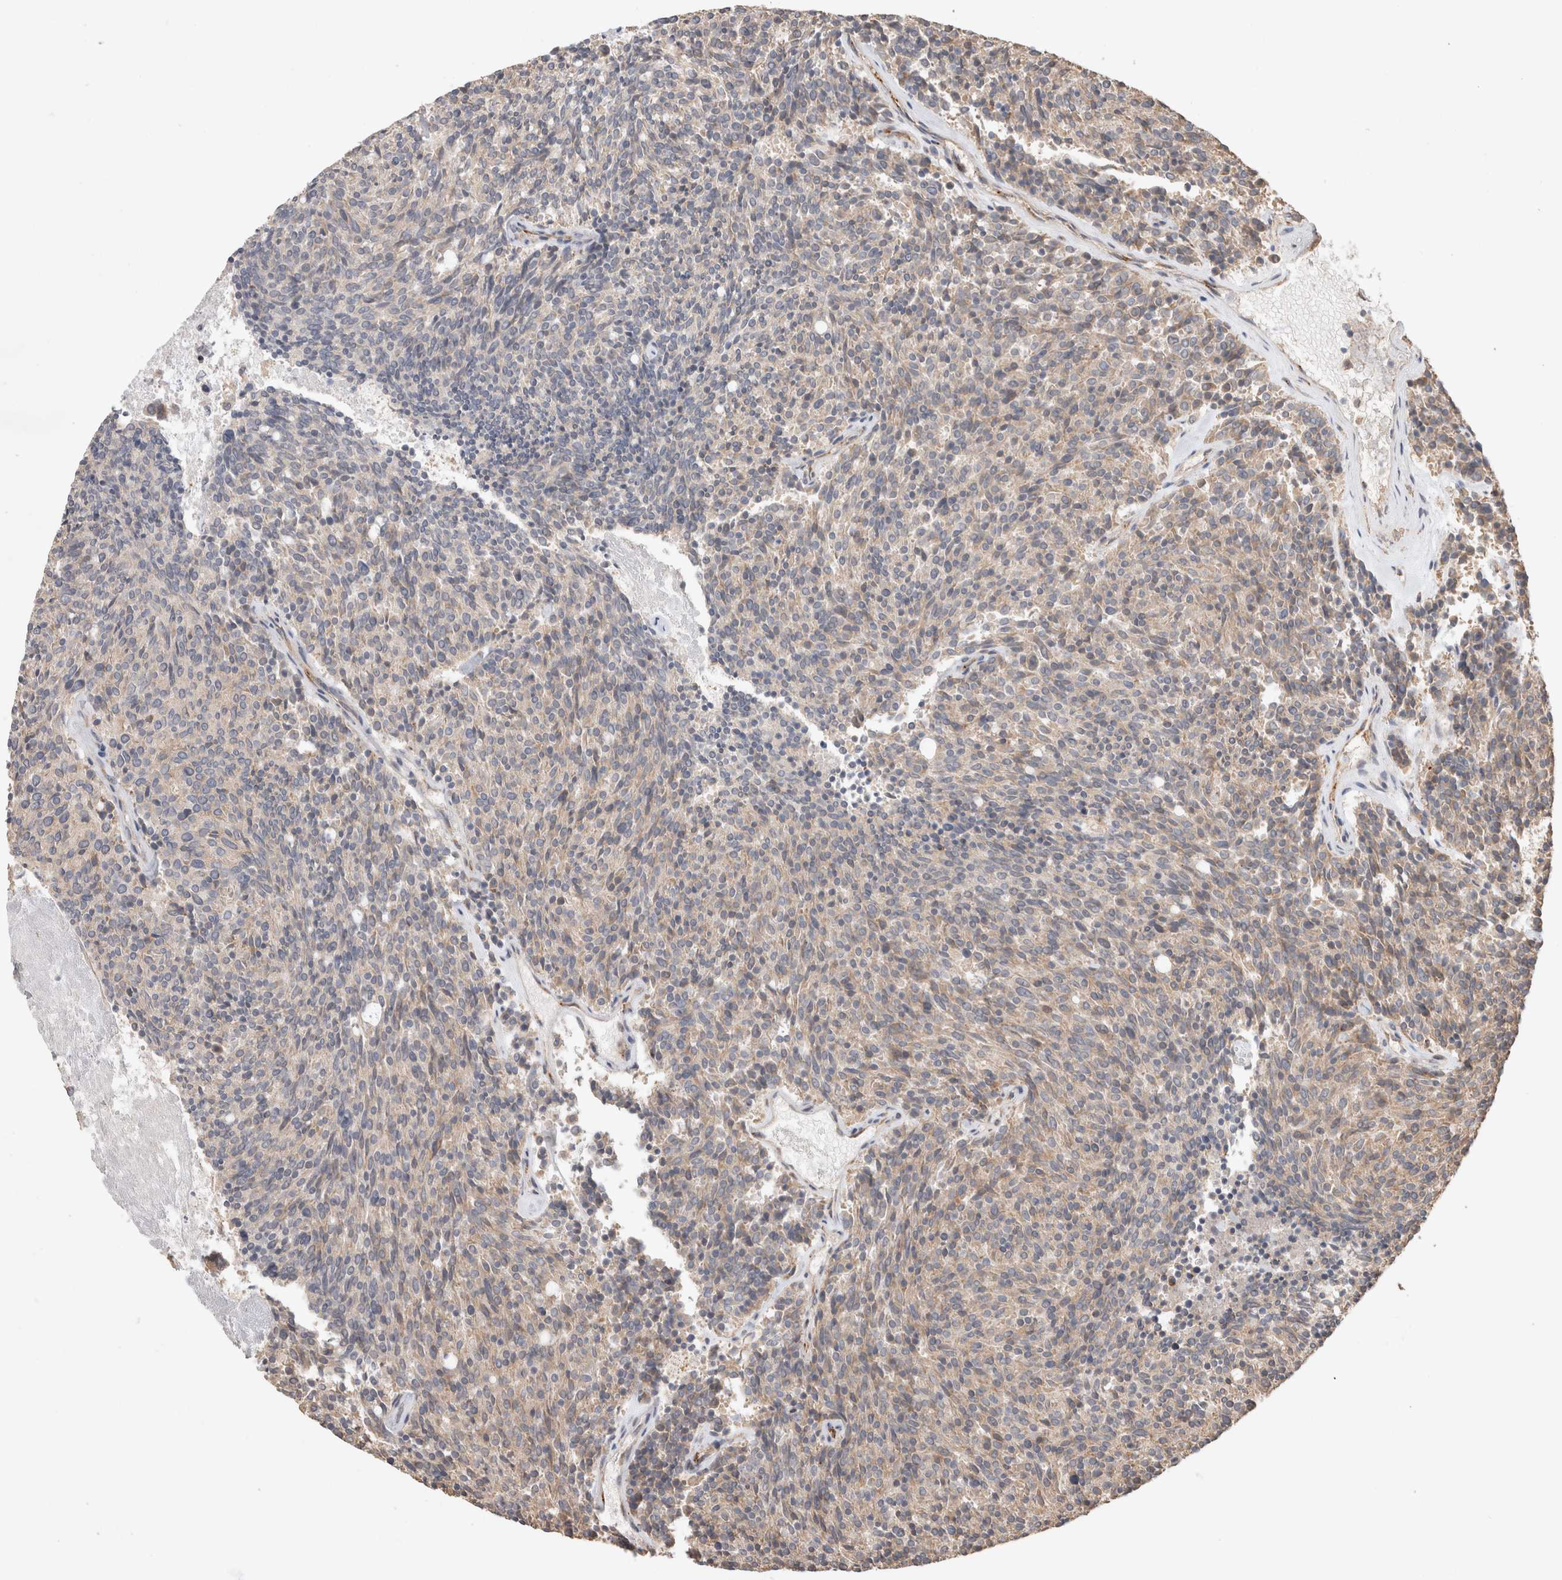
{"staining": {"intensity": "weak", "quantity": "25%-75%", "location": "cytoplasmic/membranous"}, "tissue": "carcinoid", "cell_type": "Tumor cells", "image_type": "cancer", "snomed": [{"axis": "morphology", "description": "Carcinoid, malignant, NOS"}, {"axis": "topography", "description": "Pancreas"}], "caption": "Immunohistochemistry histopathology image of neoplastic tissue: carcinoid stained using IHC exhibits low levels of weak protein expression localized specifically in the cytoplasmic/membranous of tumor cells, appearing as a cytoplasmic/membranous brown color.", "gene": "HROB", "patient": {"sex": "female", "age": 54}}